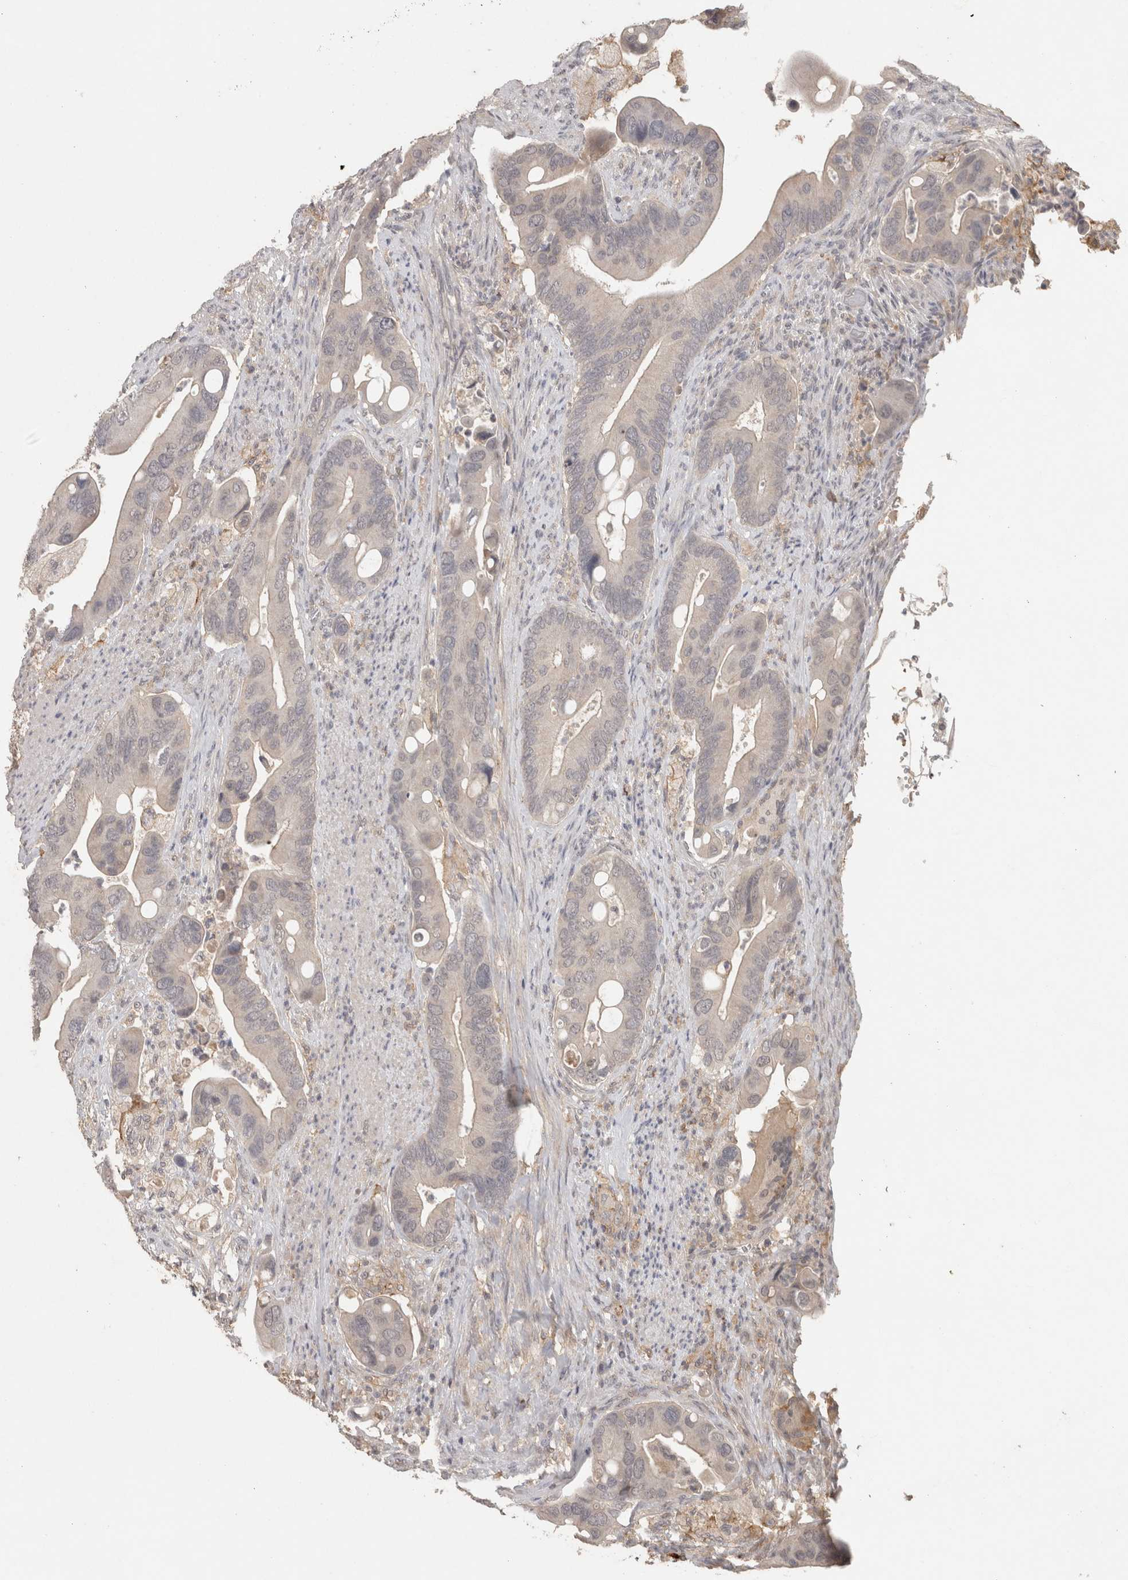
{"staining": {"intensity": "negative", "quantity": "none", "location": "none"}, "tissue": "colorectal cancer", "cell_type": "Tumor cells", "image_type": "cancer", "snomed": [{"axis": "morphology", "description": "Adenocarcinoma, NOS"}, {"axis": "topography", "description": "Rectum"}], "caption": "Immunohistochemical staining of human colorectal adenocarcinoma reveals no significant staining in tumor cells. Nuclei are stained in blue.", "gene": "HAVCR2", "patient": {"sex": "female", "age": 57}}